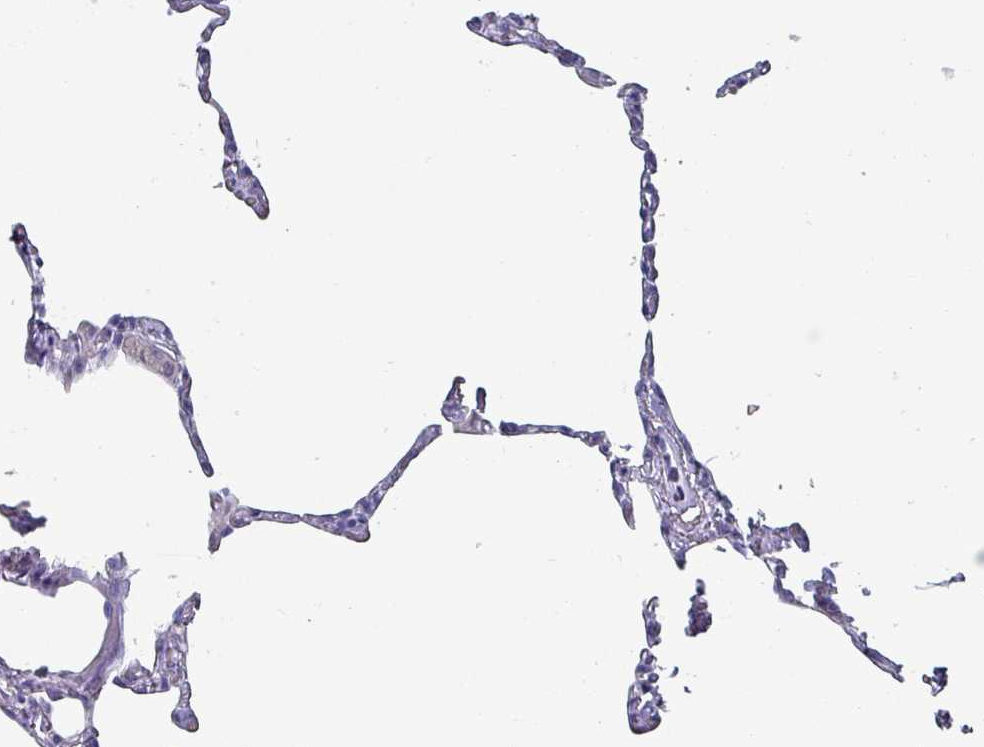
{"staining": {"intensity": "negative", "quantity": "none", "location": "none"}, "tissue": "lung", "cell_type": "Alveolar cells", "image_type": "normal", "snomed": [{"axis": "morphology", "description": "Normal tissue, NOS"}, {"axis": "topography", "description": "Lung"}], "caption": "High power microscopy image of an IHC photomicrograph of unremarkable lung, revealing no significant expression in alveolar cells.", "gene": "INS", "patient": {"sex": "male", "age": 65}}